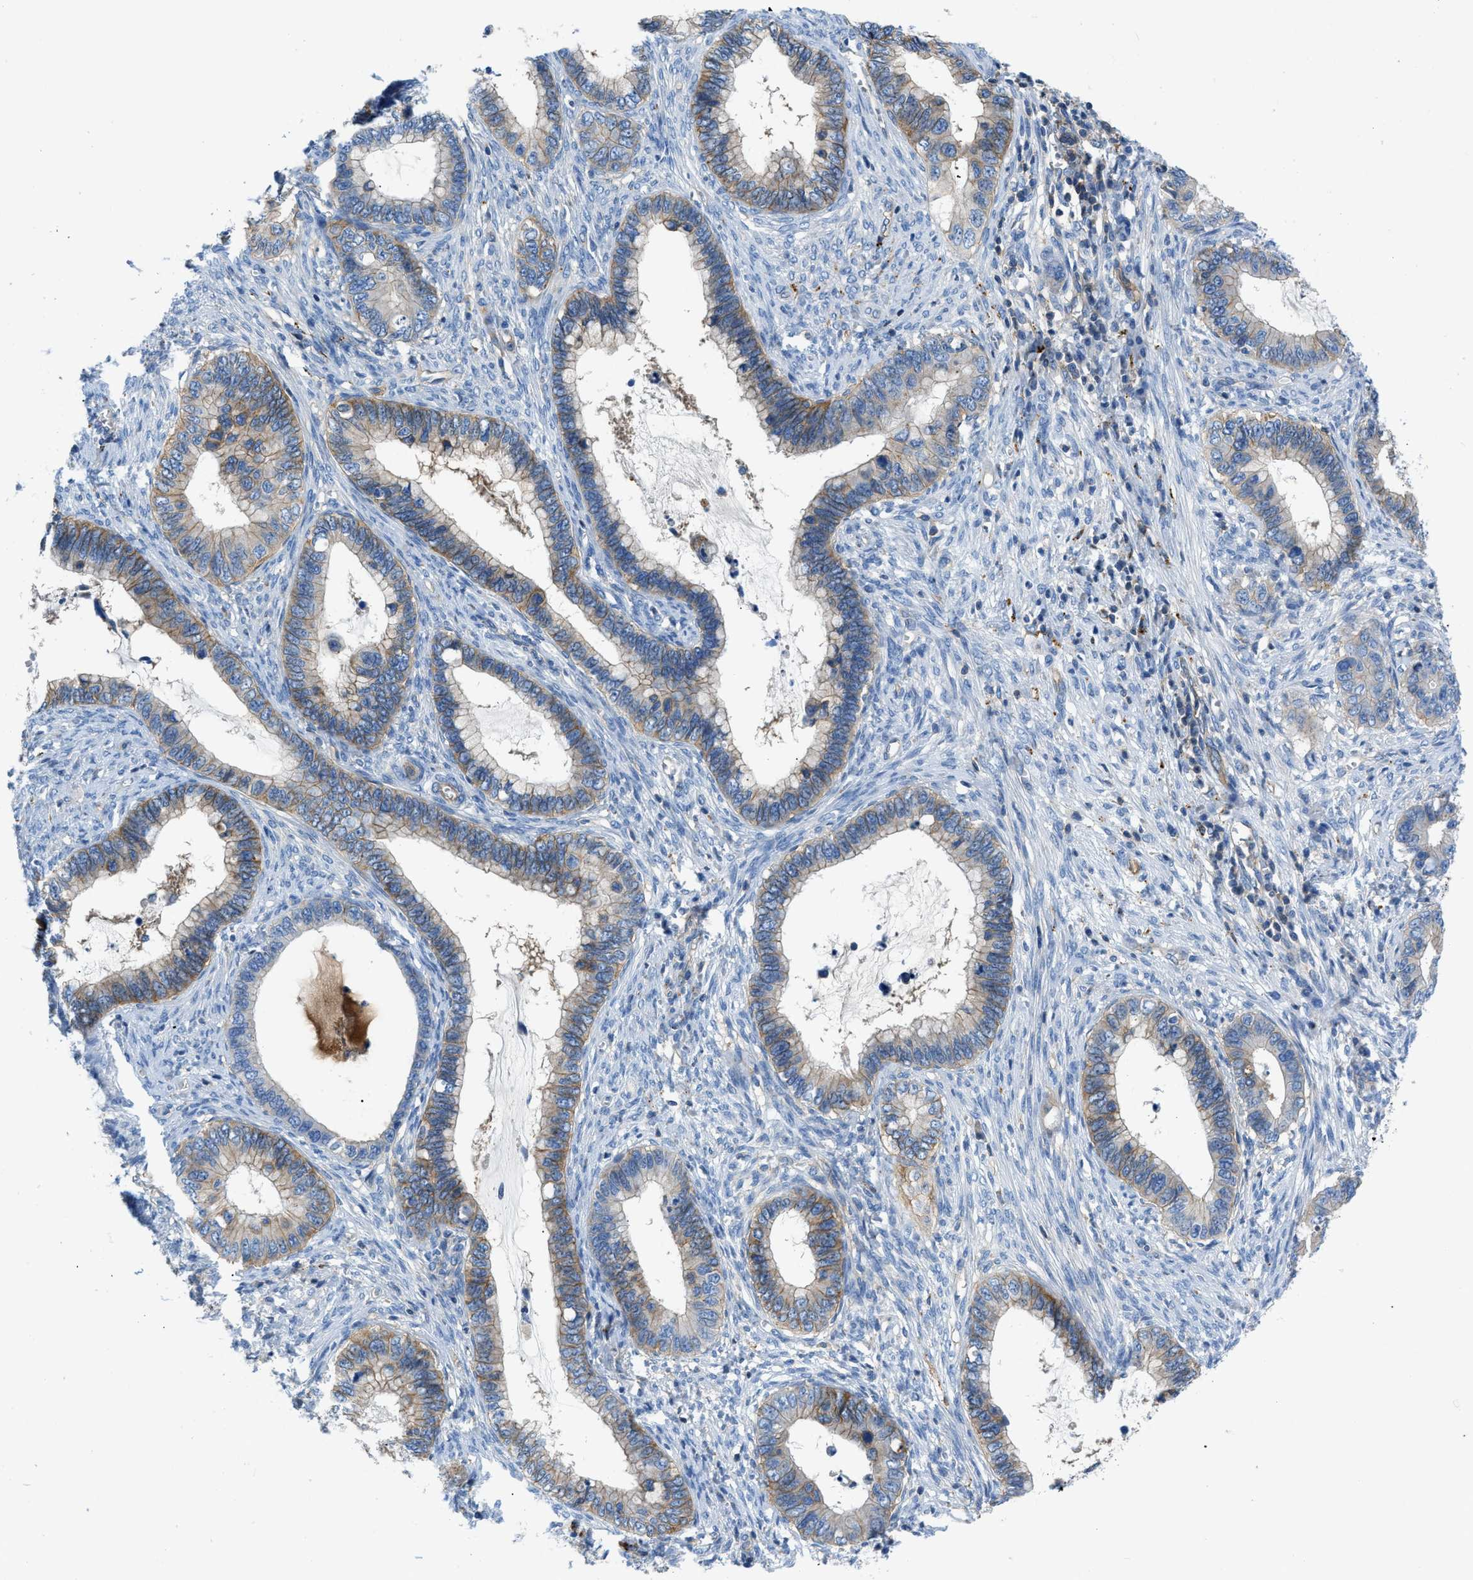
{"staining": {"intensity": "weak", "quantity": ">75%", "location": "cytoplasmic/membranous"}, "tissue": "cervical cancer", "cell_type": "Tumor cells", "image_type": "cancer", "snomed": [{"axis": "morphology", "description": "Adenocarcinoma, NOS"}, {"axis": "topography", "description": "Cervix"}], "caption": "Immunohistochemistry of cervical adenocarcinoma demonstrates low levels of weak cytoplasmic/membranous staining in about >75% of tumor cells.", "gene": "ORAI1", "patient": {"sex": "female", "age": 44}}